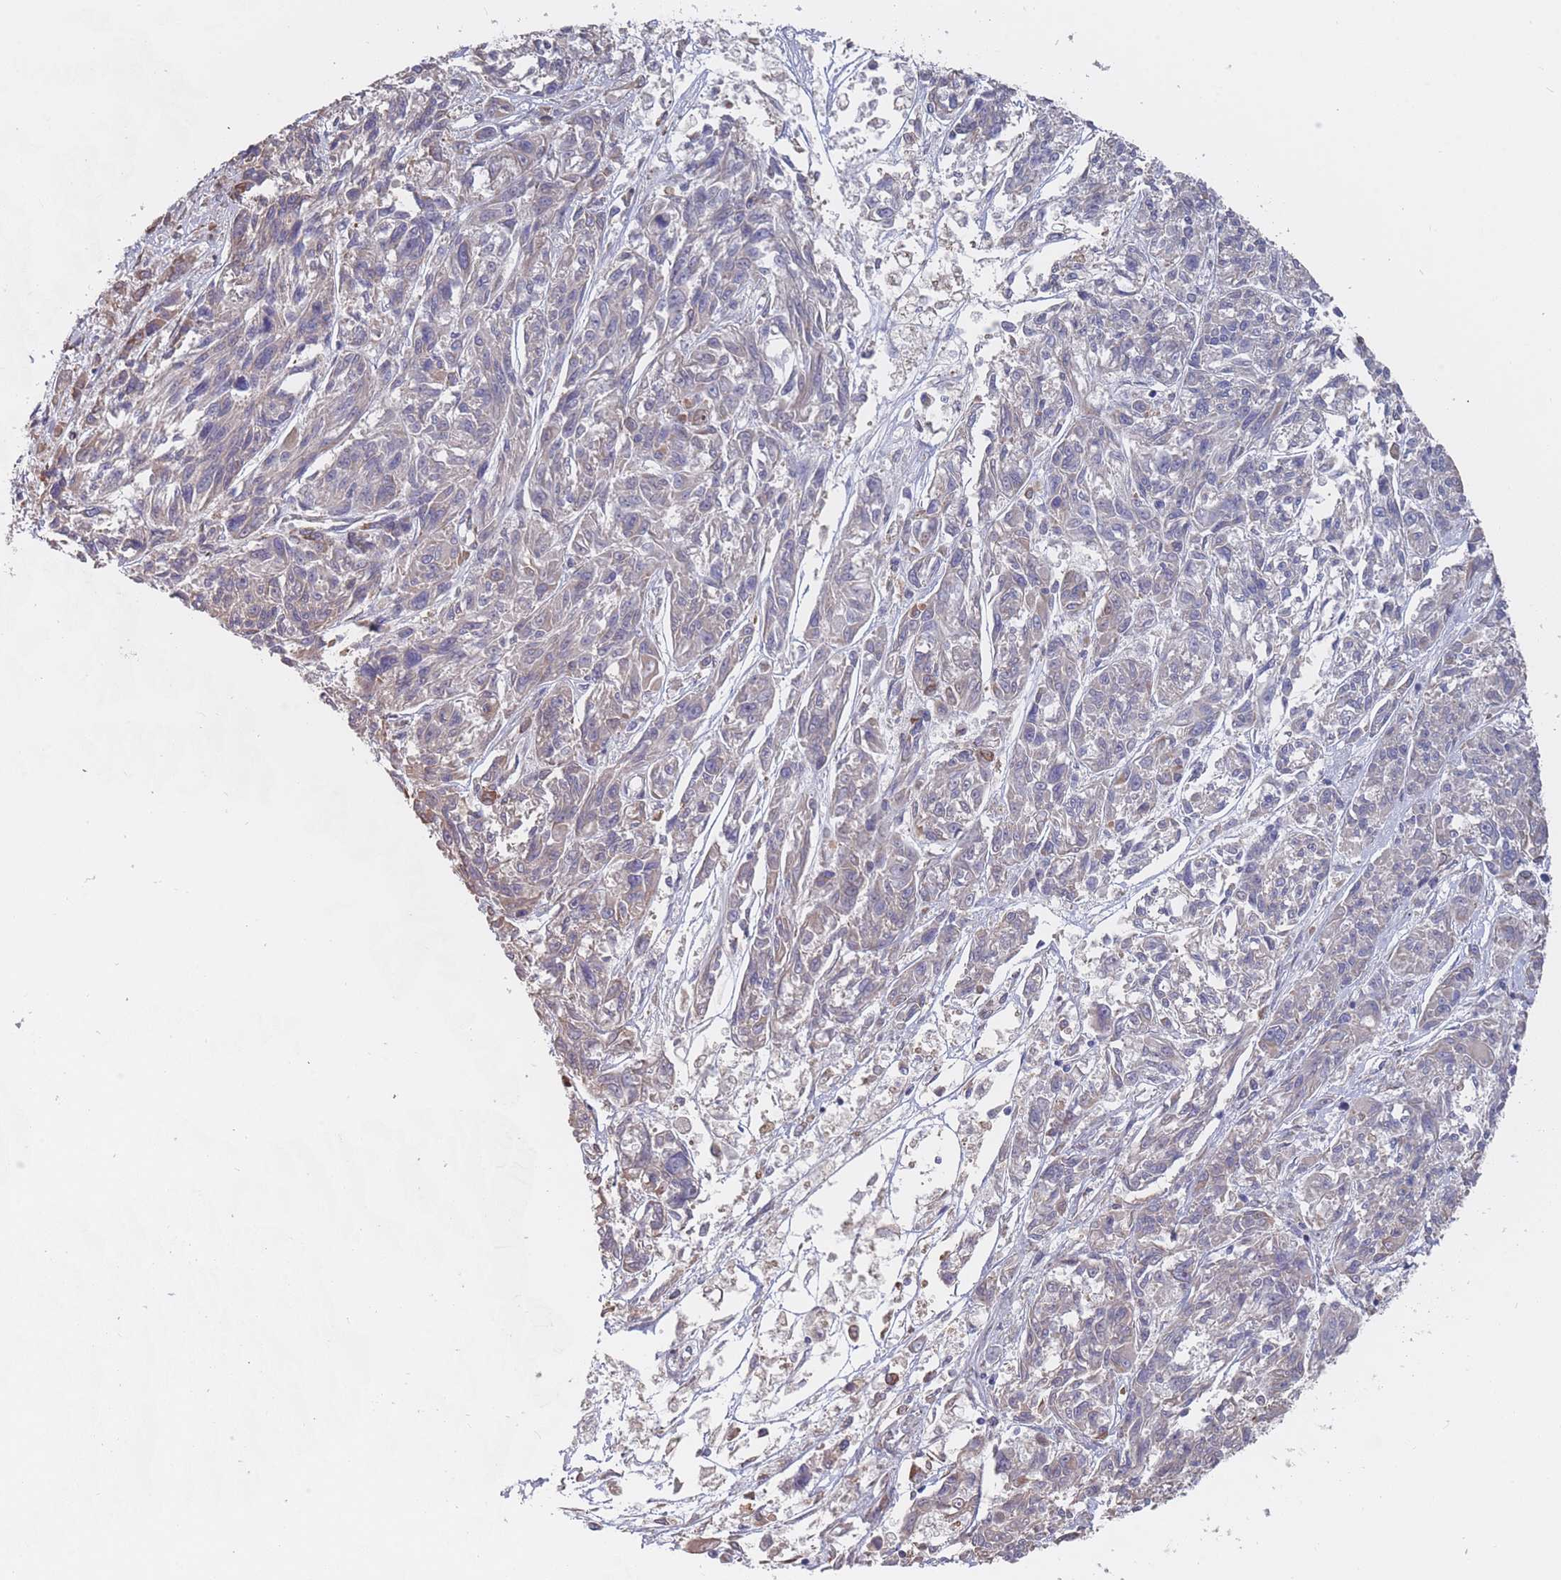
{"staining": {"intensity": "negative", "quantity": "none", "location": "none"}, "tissue": "melanoma", "cell_type": "Tumor cells", "image_type": "cancer", "snomed": [{"axis": "morphology", "description": "Malignant melanoma, NOS"}, {"axis": "topography", "description": "Skin"}], "caption": "This is an immunohistochemistry (IHC) histopathology image of malignant melanoma. There is no positivity in tumor cells.", "gene": "SLC1A6", "patient": {"sex": "male", "age": 53}}